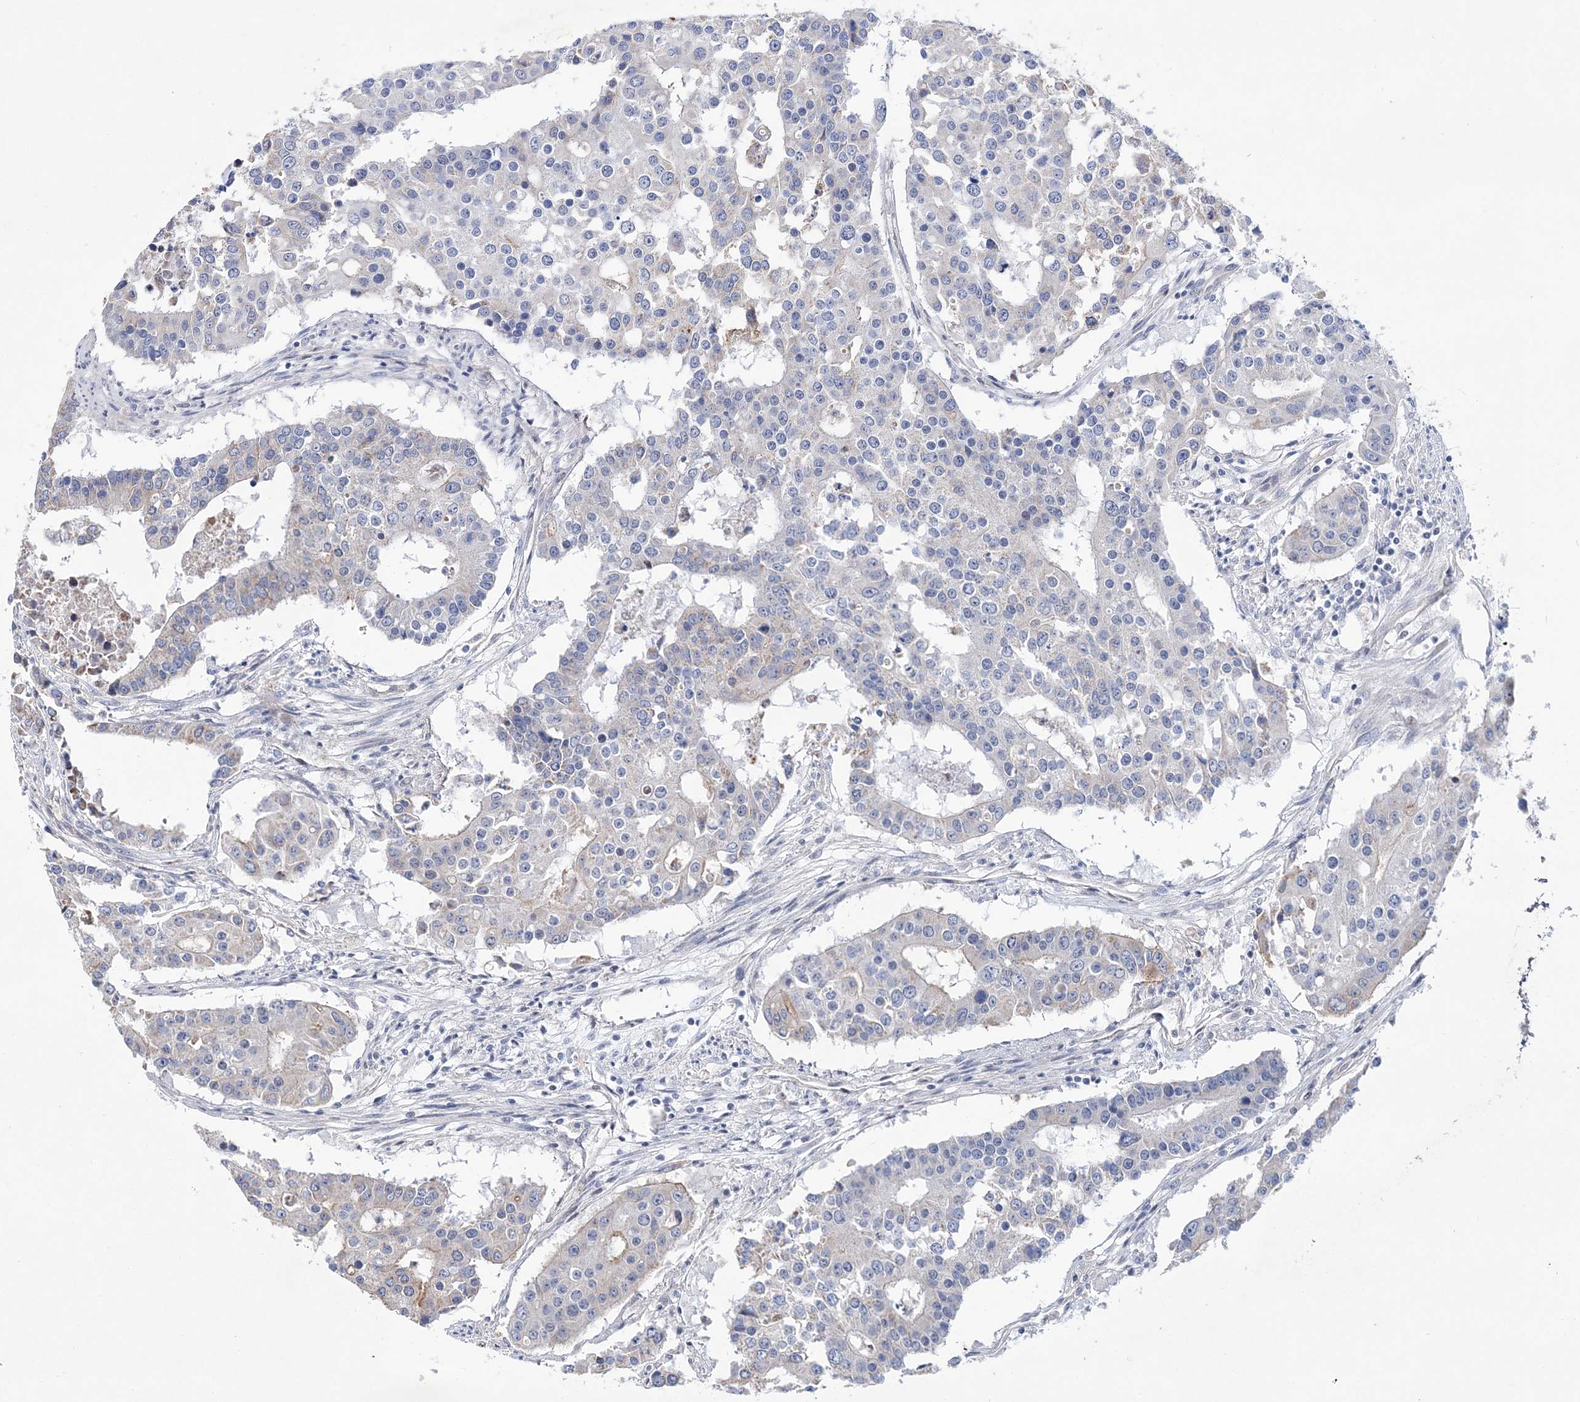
{"staining": {"intensity": "negative", "quantity": "none", "location": "none"}, "tissue": "colorectal cancer", "cell_type": "Tumor cells", "image_type": "cancer", "snomed": [{"axis": "morphology", "description": "Adenocarcinoma, NOS"}, {"axis": "topography", "description": "Colon"}], "caption": "This histopathology image is of adenocarcinoma (colorectal) stained with immunohistochemistry (IHC) to label a protein in brown with the nuclei are counter-stained blue. There is no positivity in tumor cells.", "gene": "ANO1", "patient": {"sex": "male", "age": 77}}